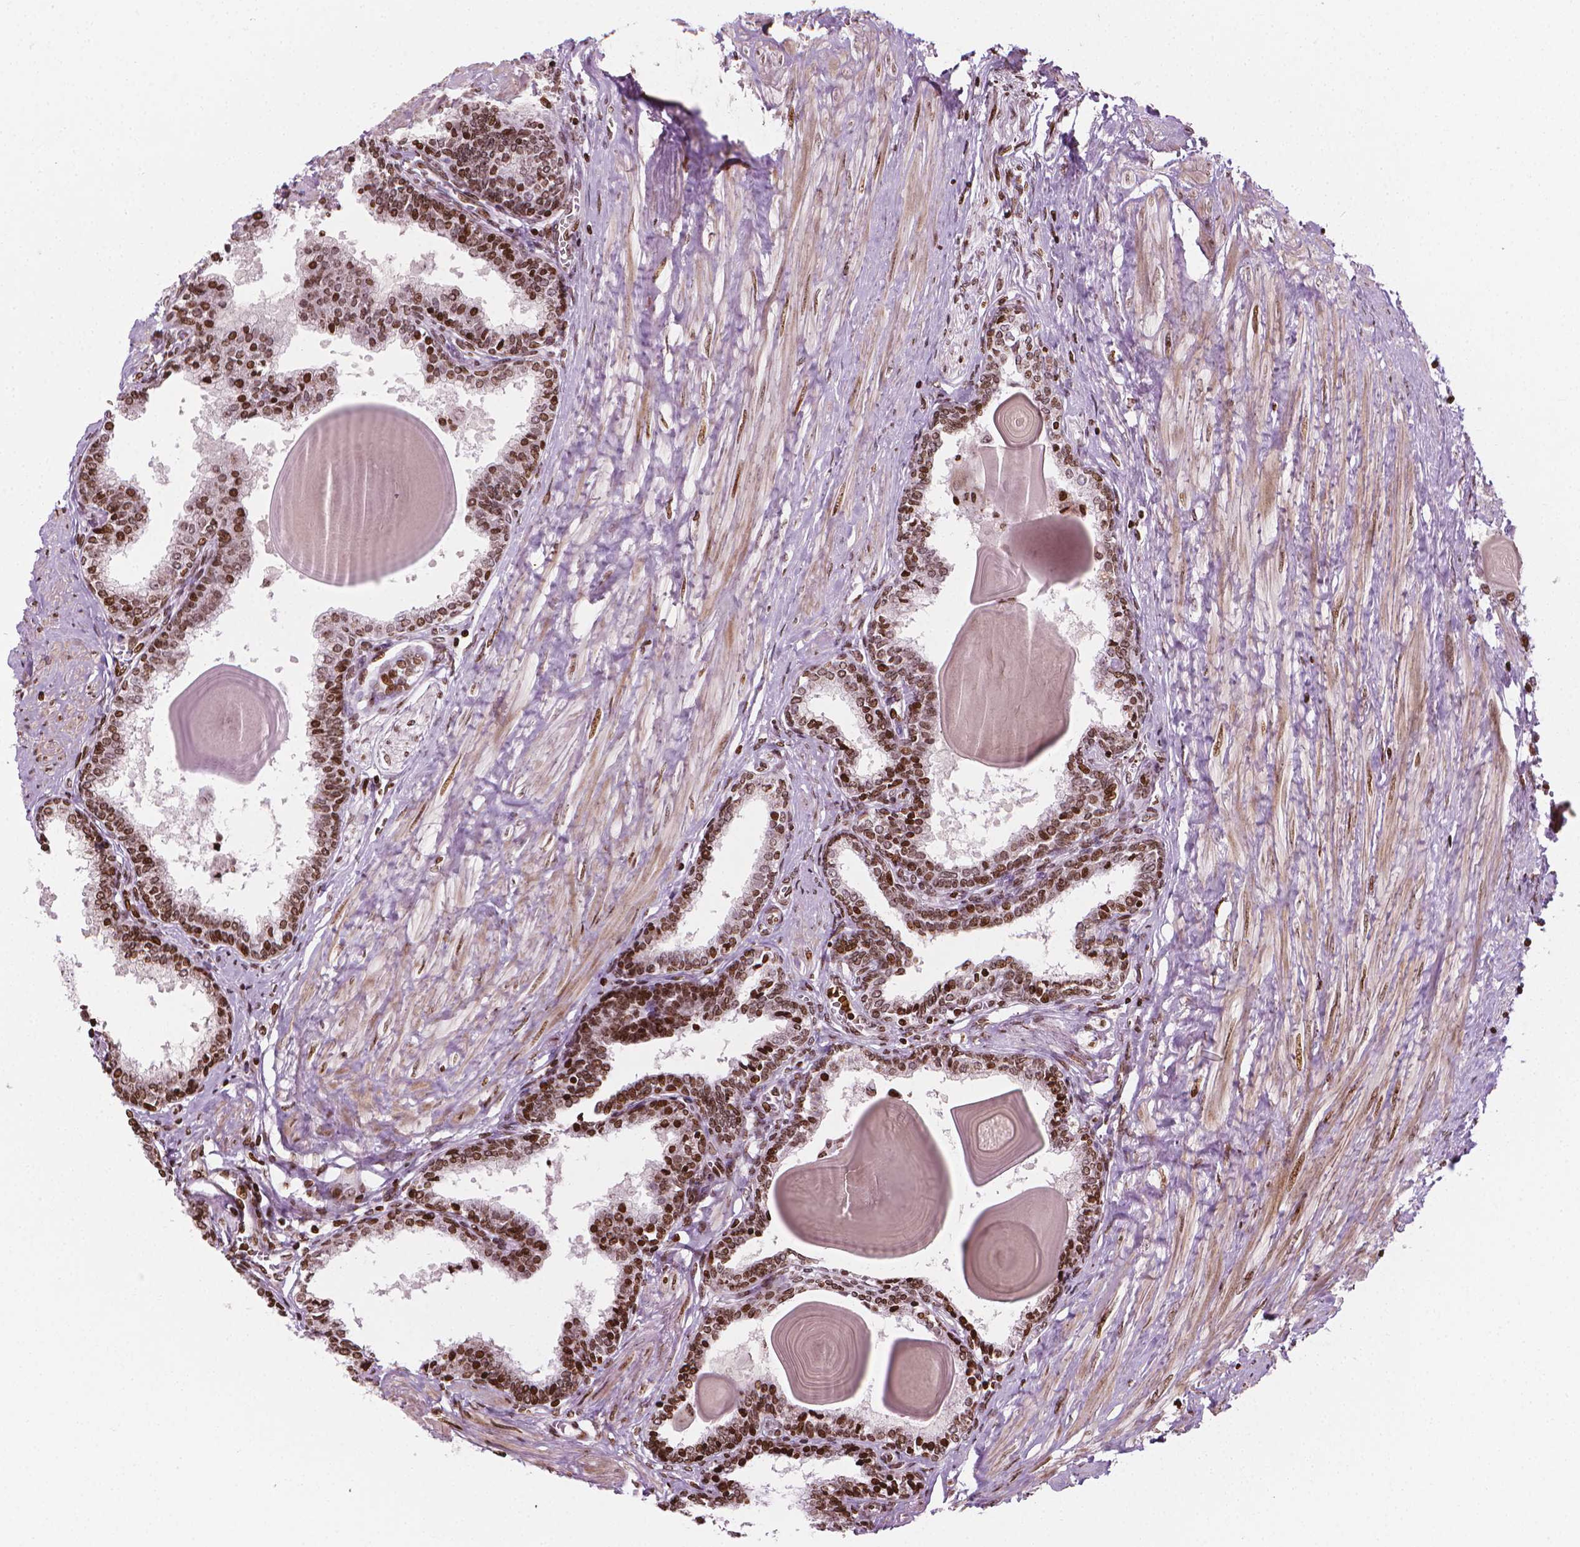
{"staining": {"intensity": "strong", "quantity": "25%-75%", "location": "nuclear"}, "tissue": "prostate", "cell_type": "Glandular cells", "image_type": "normal", "snomed": [{"axis": "morphology", "description": "Normal tissue, NOS"}, {"axis": "topography", "description": "Prostate"}], "caption": "This photomicrograph shows immunohistochemistry staining of normal human prostate, with high strong nuclear expression in about 25%-75% of glandular cells.", "gene": "PIP4K2A", "patient": {"sex": "male", "age": 55}}